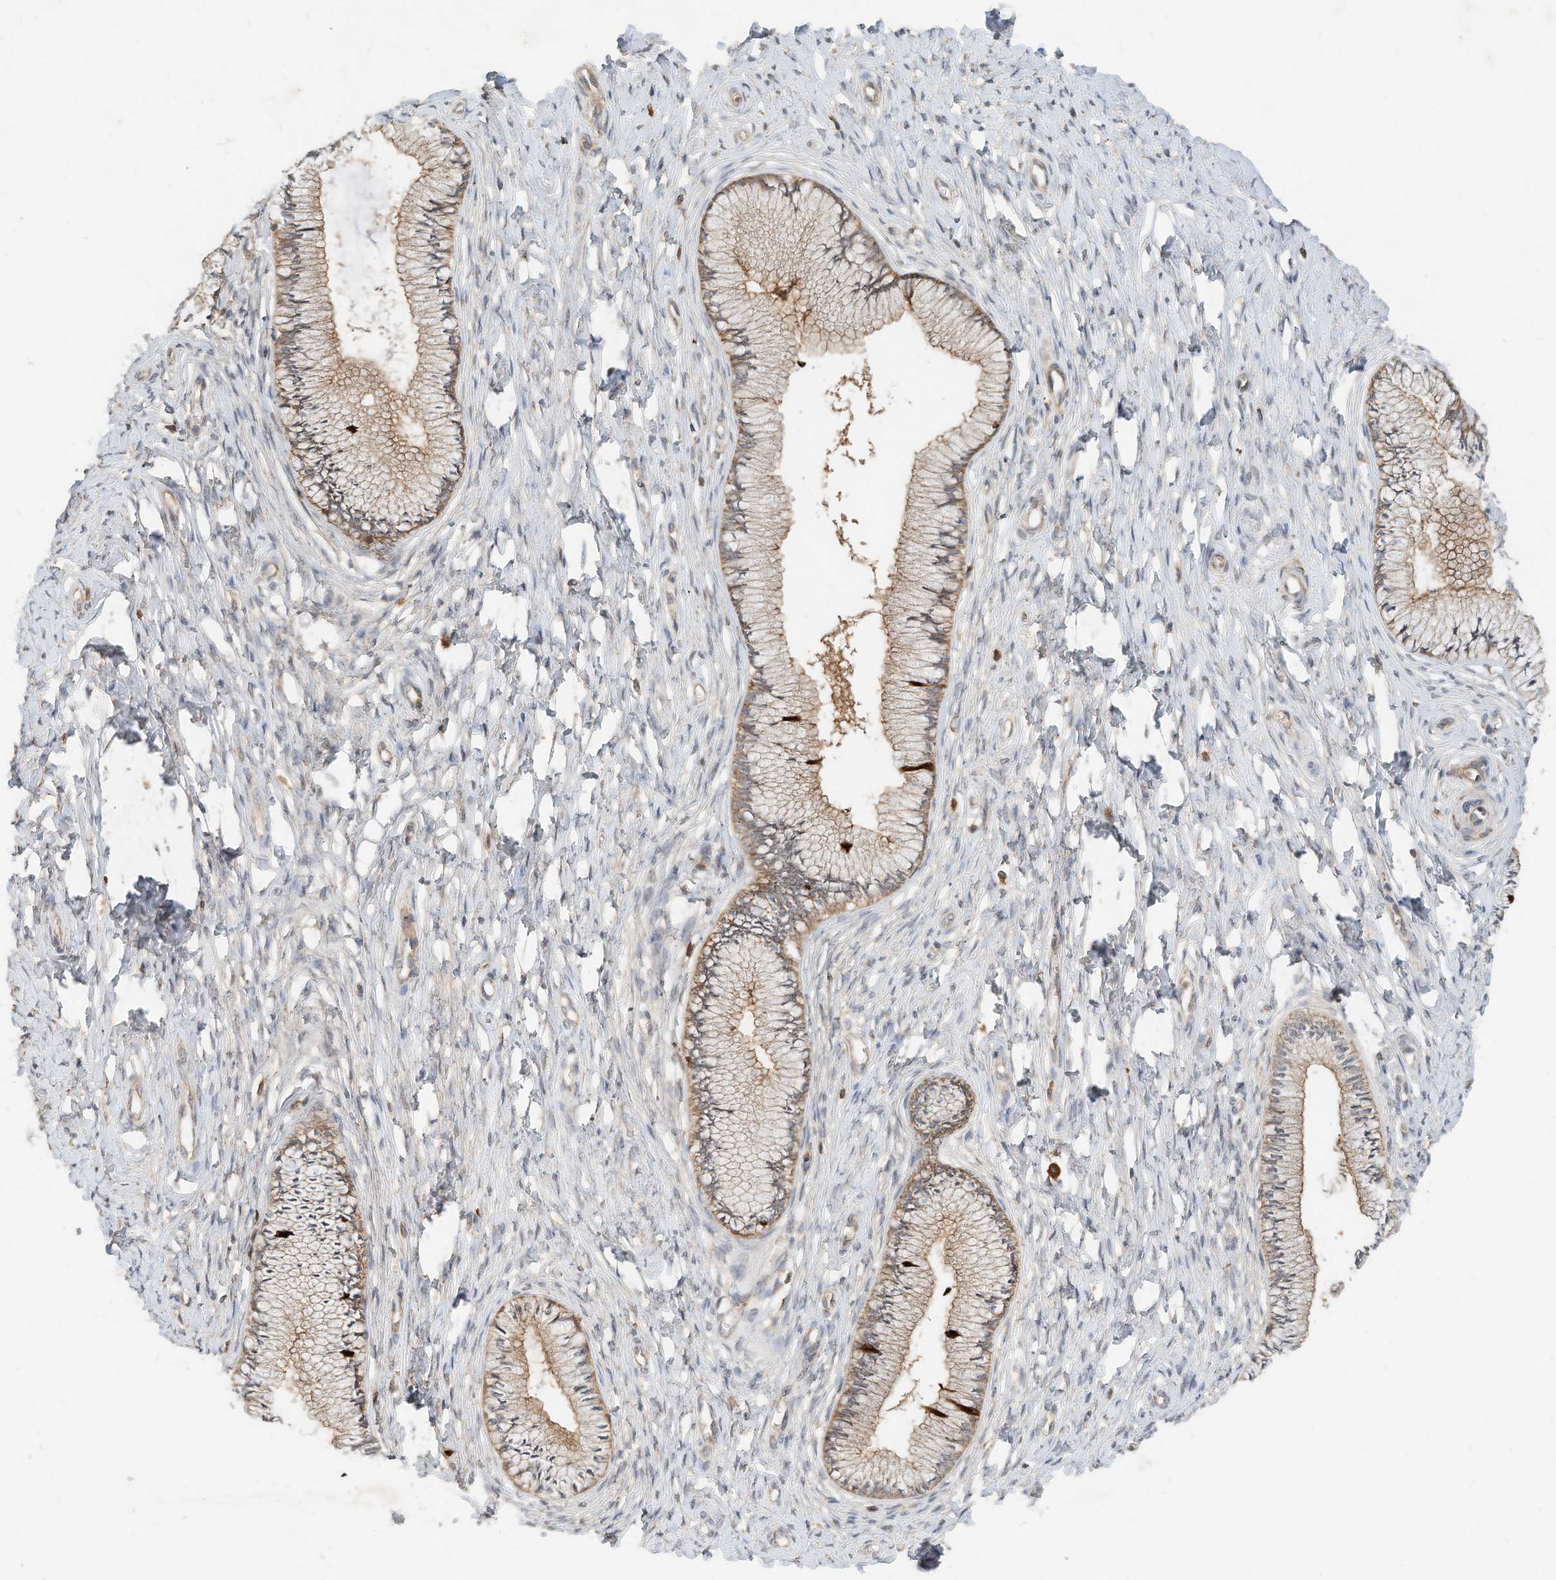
{"staining": {"intensity": "moderate", "quantity": ">75%", "location": "cytoplasmic/membranous"}, "tissue": "cervix", "cell_type": "Glandular cells", "image_type": "normal", "snomed": [{"axis": "morphology", "description": "Normal tissue, NOS"}, {"axis": "topography", "description": "Cervix"}], "caption": "Normal cervix shows moderate cytoplasmic/membranous expression in approximately >75% of glandular cells, visualized by immunohistochemistry.", "gene": "CPAMD8", "patient": {"sex": "female", "age": 36}}